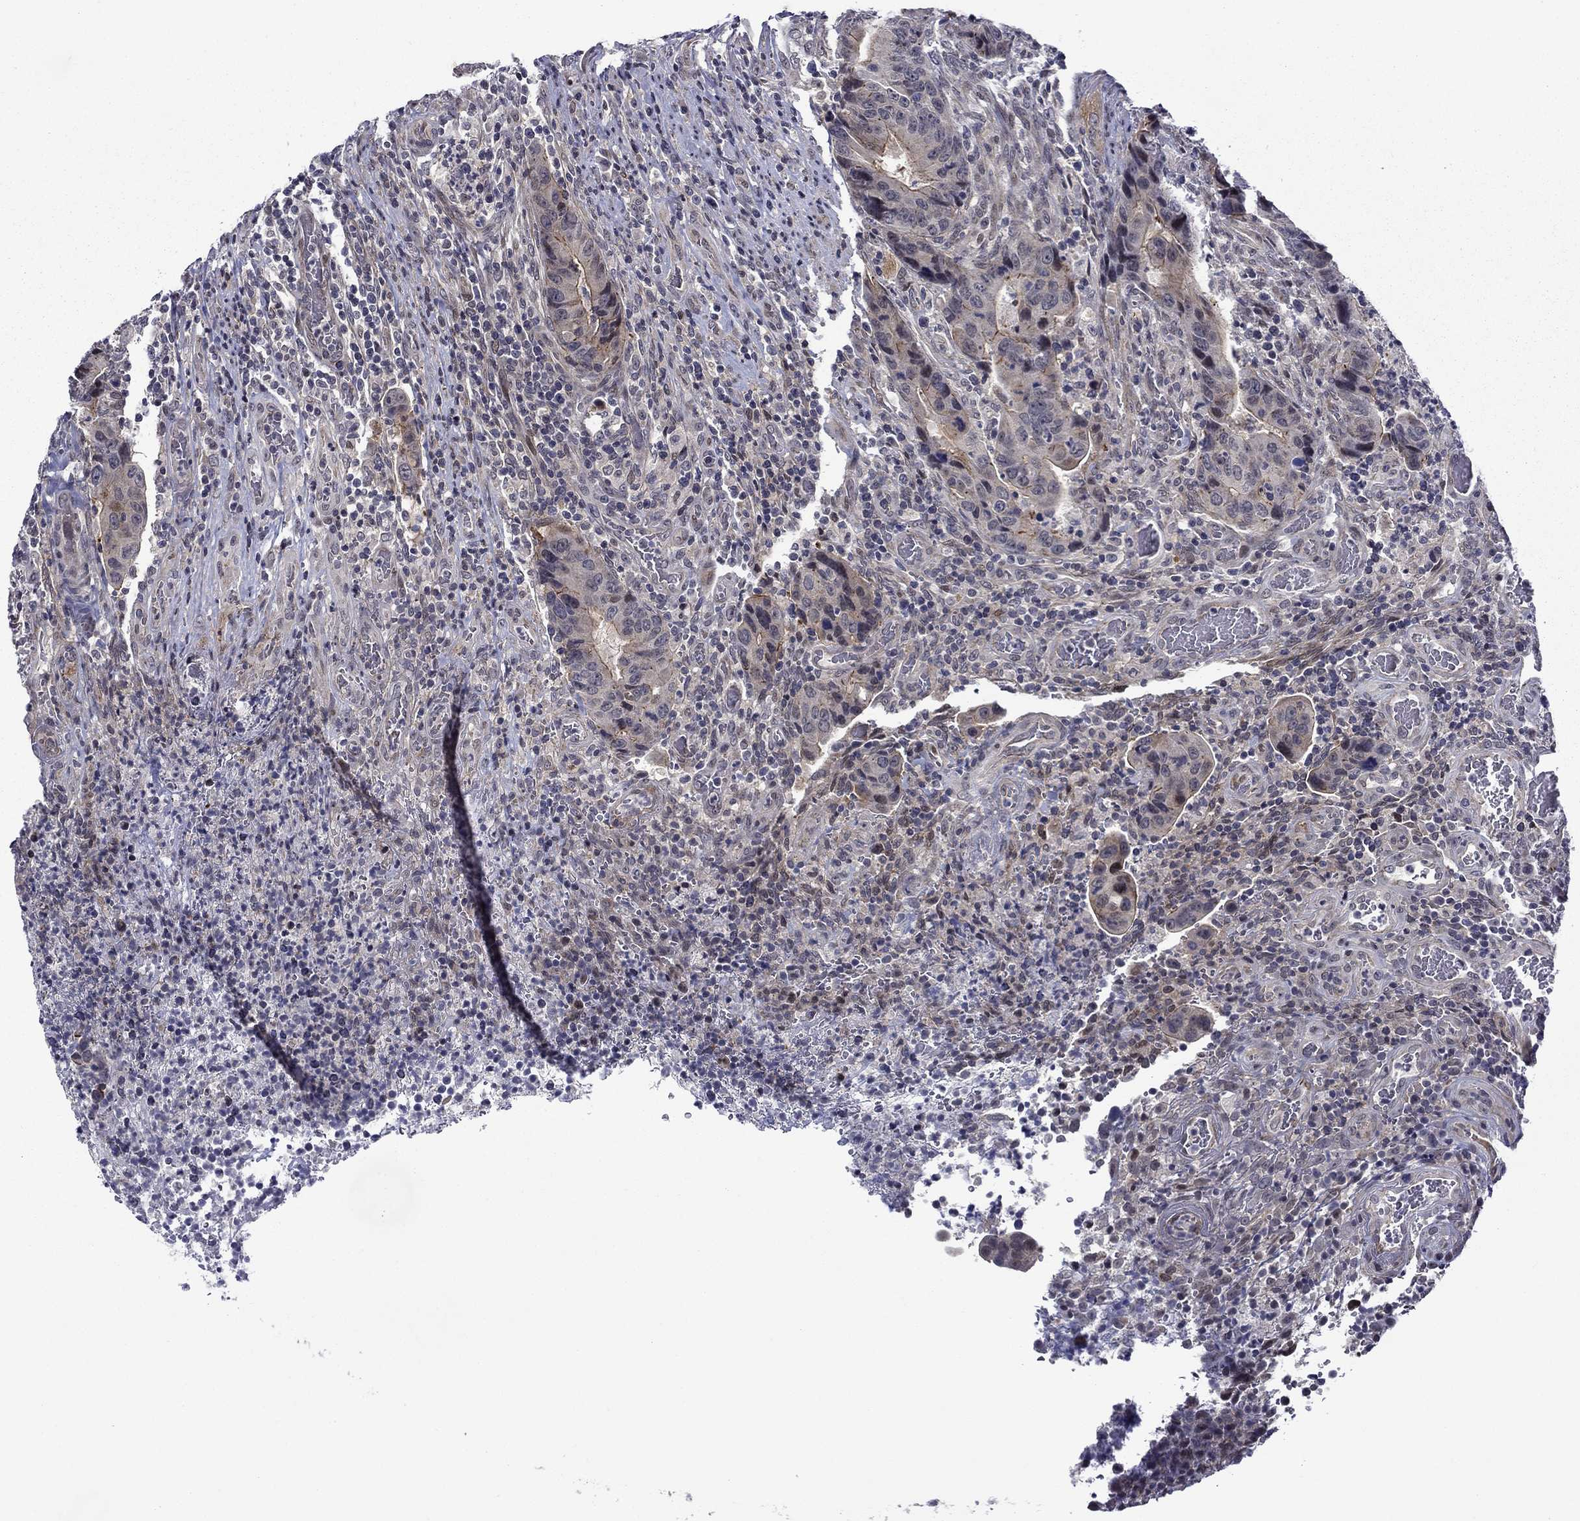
{"staining": {"intensity": "weak", "quantity": "<25%", "location": "cytoplasmic/membranous"}, "tissue": "colorectal cancer", "cell_type": "Tumor cells", "image_type": "cancer", "snomed": [{"axis": "morphology", "description": "Adenocarcinoma, NOS"}, {"axis": "topography", "description": "Colon"}], "caption": "A histopathology image of human colorectal cancer (adenocarcinoma) is negative for staining in tumor cells. (DAB immunohistochemistry with hematoxylin counter stain).", "gene": "B3GAT1", "patient": {"sex": "female", "age": 56}}